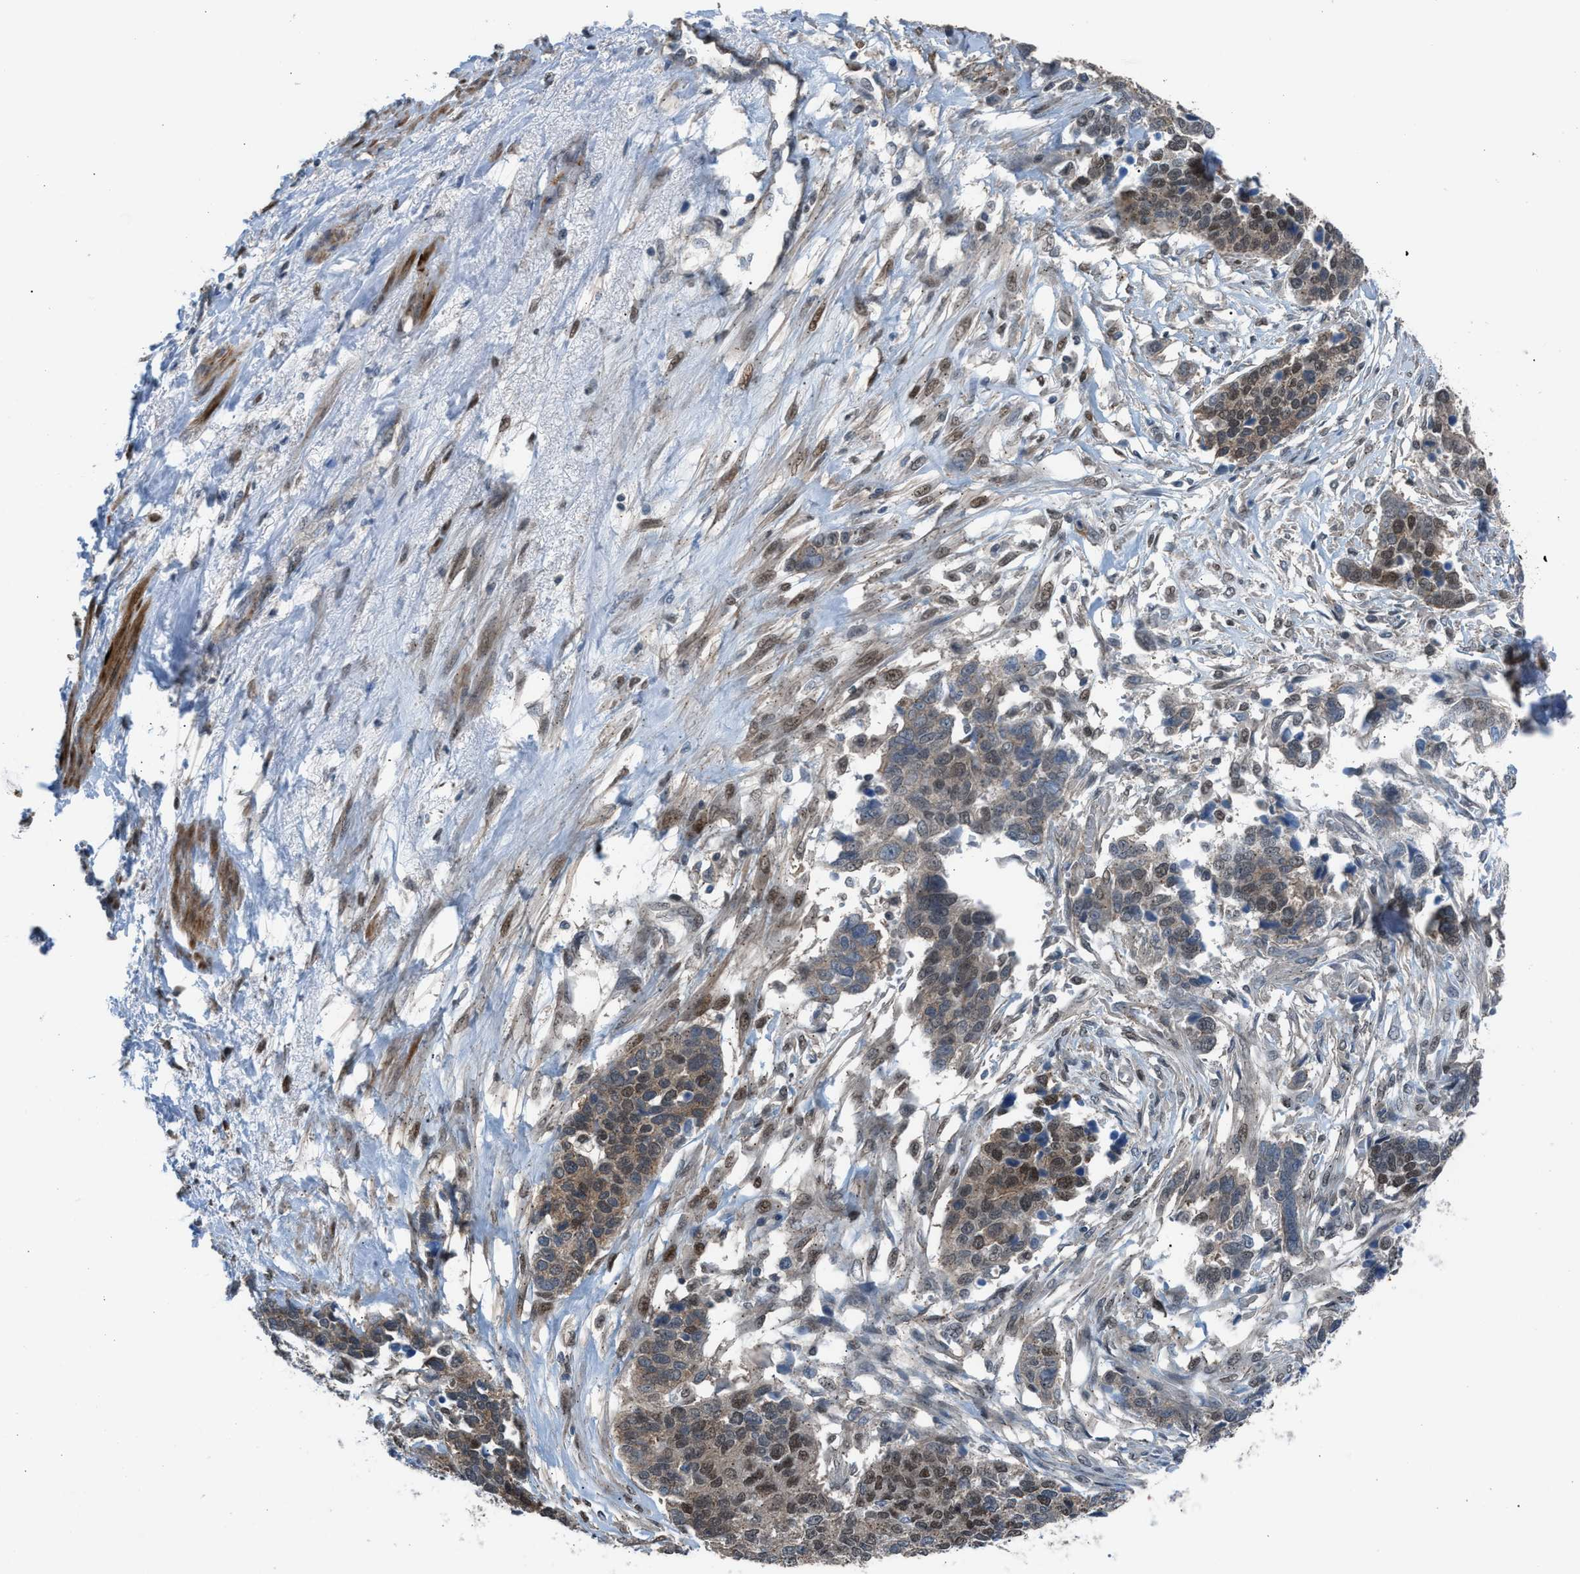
{"staining": {"intensity": "moderate", "quantity": ">75%", "location": "cytoplasmic/membranous,nuclear"}, "tissue": "ovarian cancer", "cell_type": "Tumor cells", "image_type": "cancer", "snomed": [{"axis": "morphology", "description": "Cystadenocarcinoma, serous, NOS"}, {"axis": "topography", "description": "Ovary"}], "caption": "An image showing moderate cytoplasmic/membranous and nuclear expression in approximately >75% of tumor cells in serous cystadenocarcinoma (ovarian), as visualized by brown immunohistochemical staining.", "gene": "CRTC1", "patient": {"sex": "female", "age": 44}}